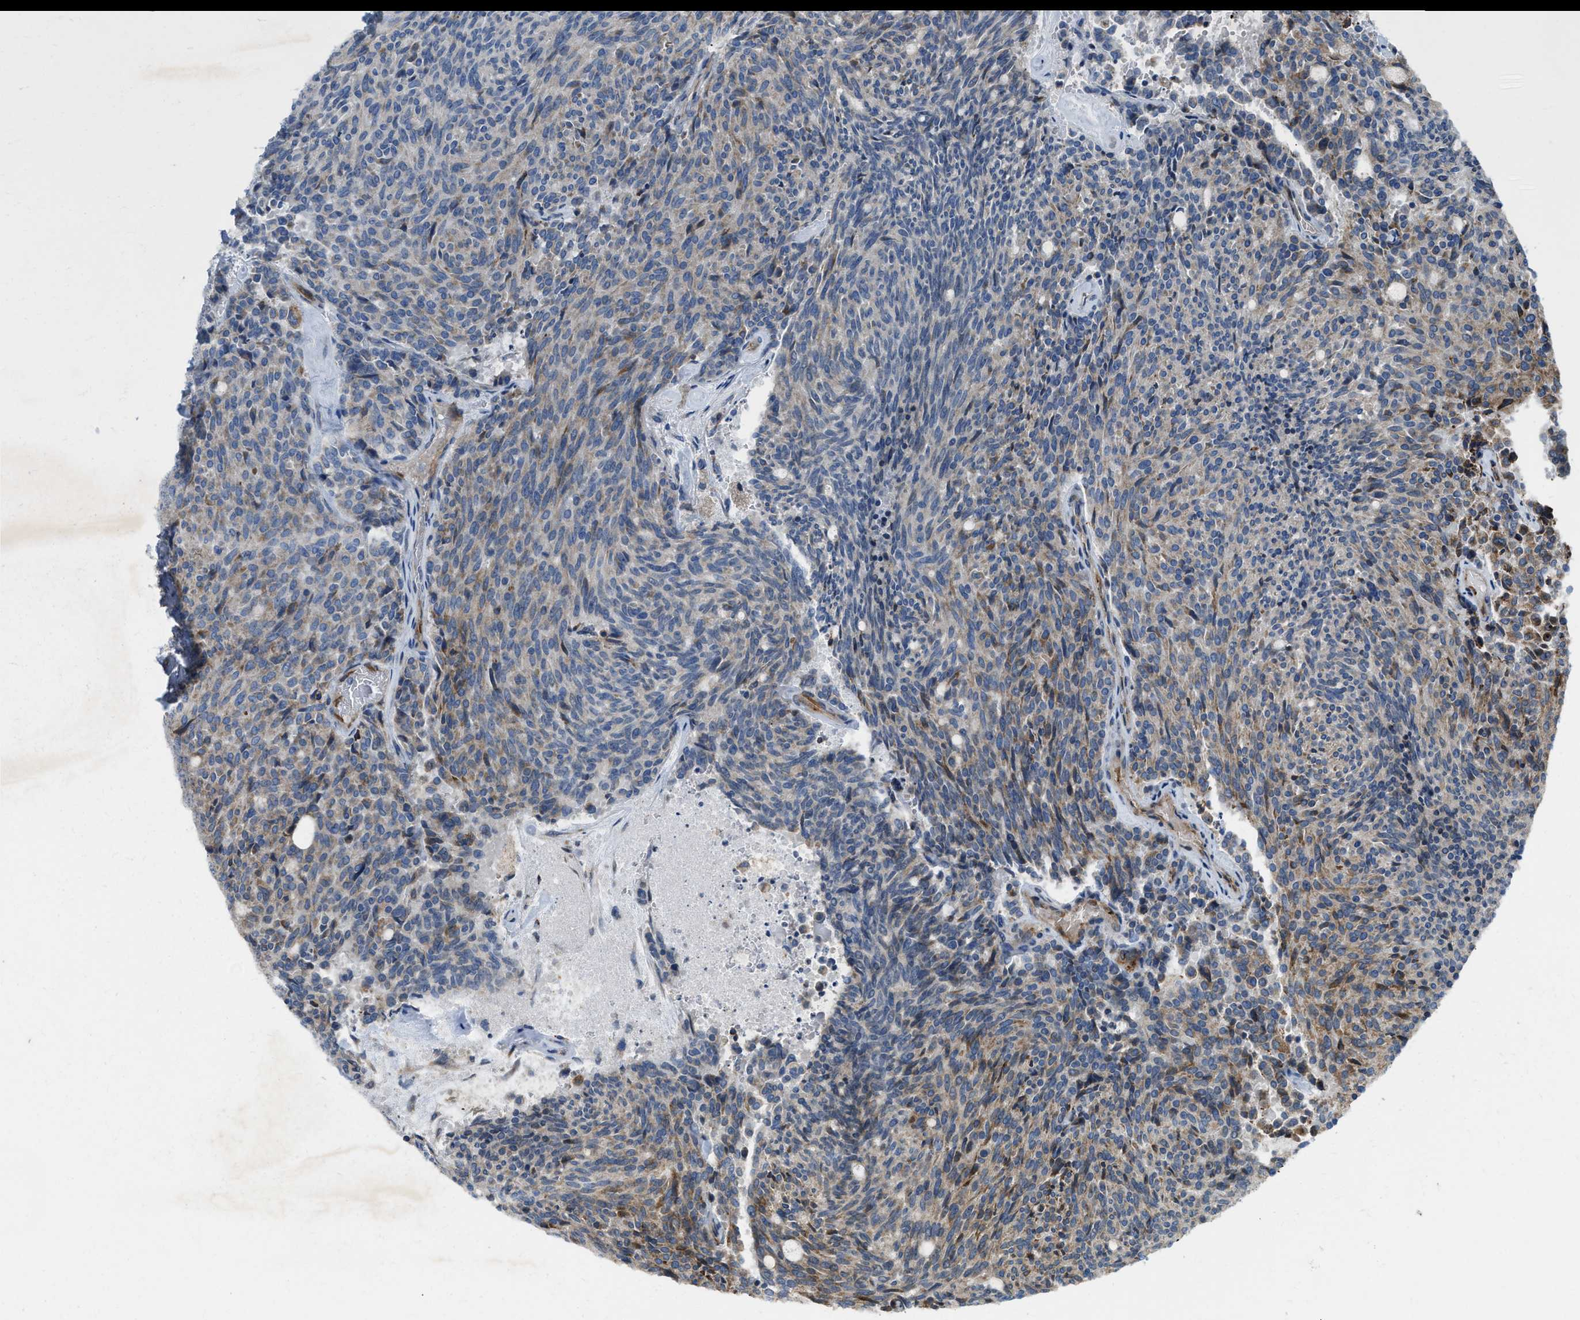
{"staining": {"intensity": "moderate", "quantity": "<25%", "location": "cytoplasmic/membranous"}, "tissue": "carcinoid", "cell_type": "Tumor cells", "image_type": "cancer", "snomed": [{"axis": "morphology", "description": "Carcinoid, malignant, NOS"}, {"axis": "topography", "description": "Pancreas"}], "caption": "An immunohistochemistry (IHC) photomicrograph of neoplastic tissue is shown. Protein staining in brown highlights moderate cytoplasmic/membranous positivity in carcinoid within tumor cells.", "gene": "TMEM68", "patient": {"sex": "female", "age": 54}}